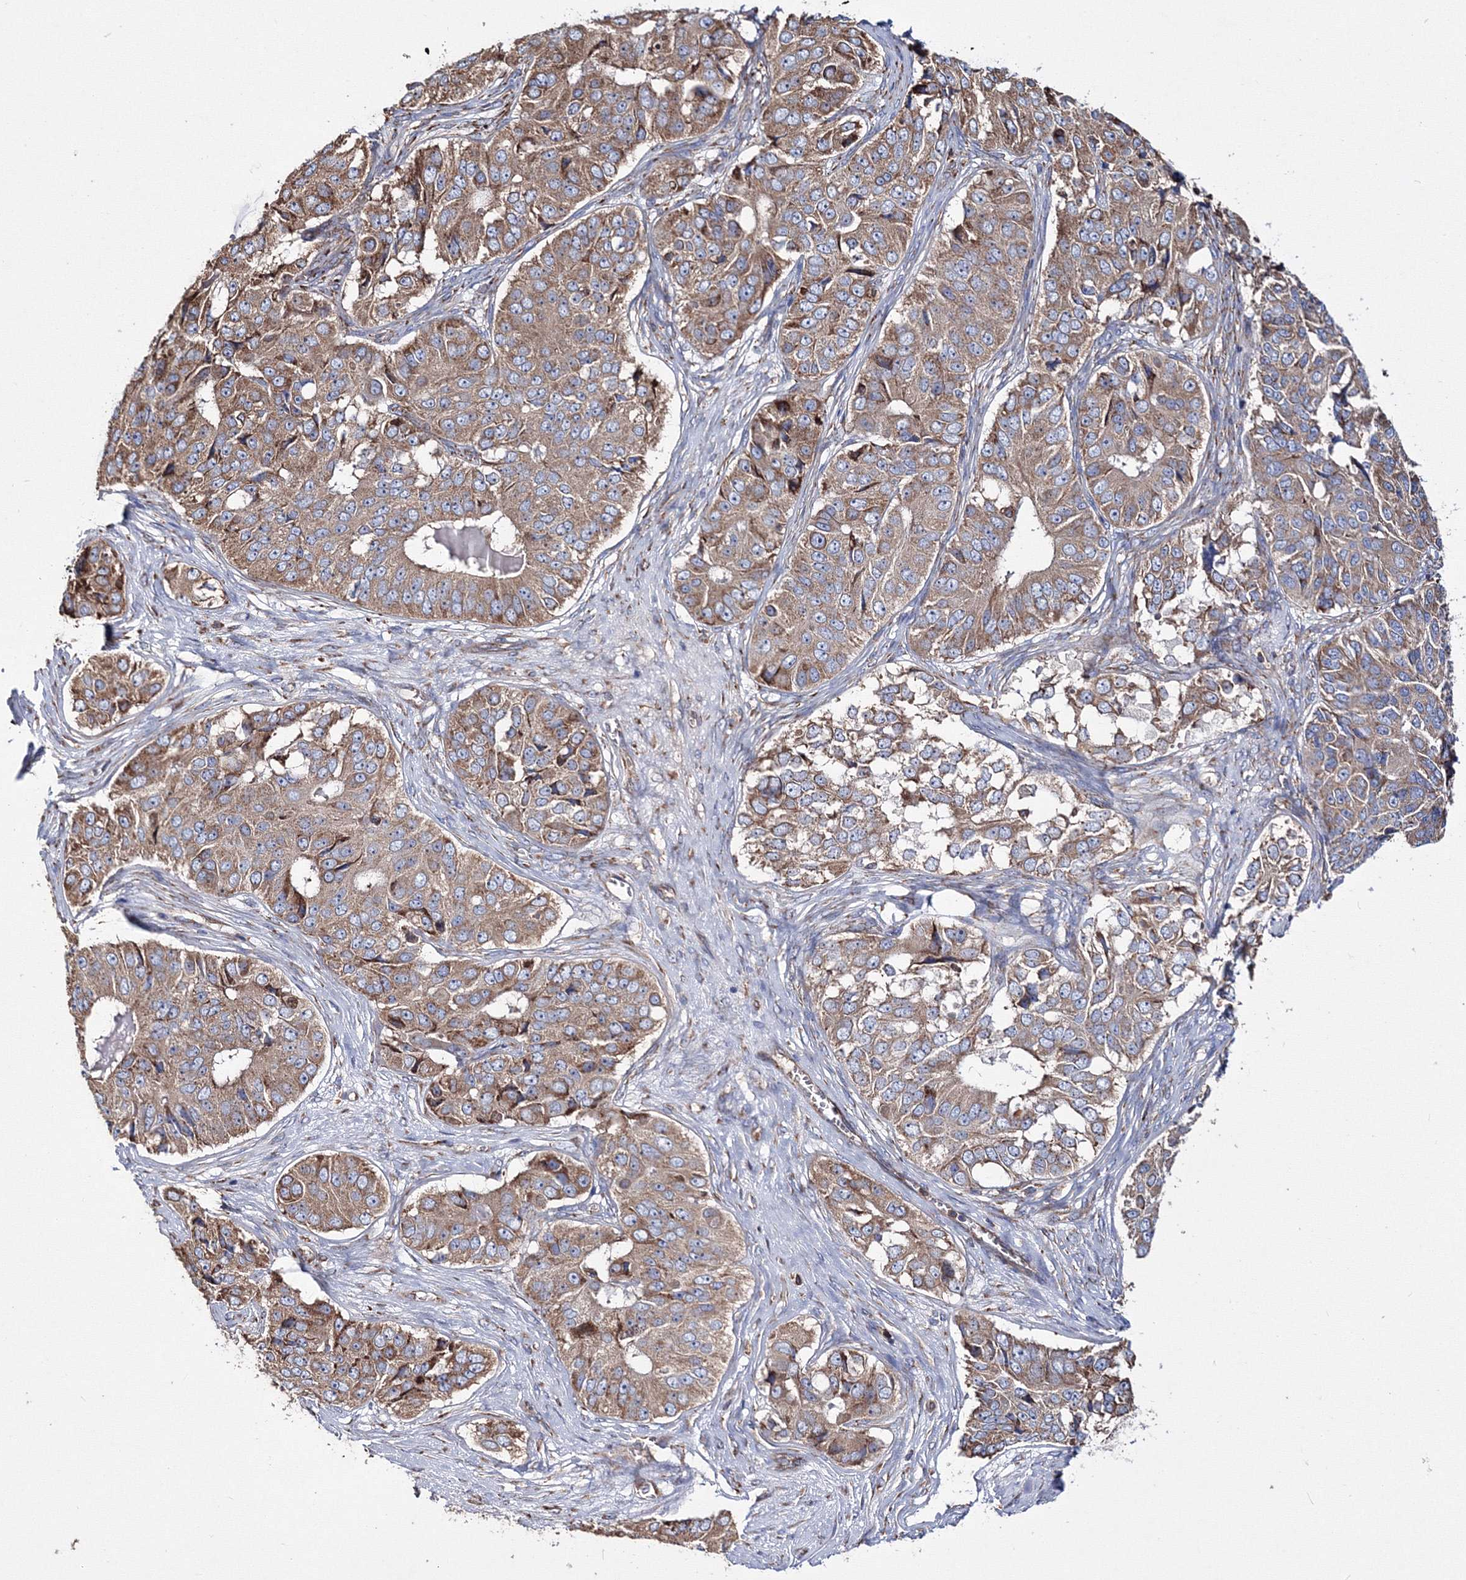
{"staining": {"intensity": "moderate", "quantity": ">75%", "location": "cytoplasmic/membranous"}, "tissue": "ovarian cancer", "cell_type": "Tumor cells", "image_type": "cancer", "snomed": [{"axis": "morphology", "description": "Carcinoma, endometroid"}, {"axis": "topography", "description": "Ovary"}], "caption": "Human ovarian cancer stained with a brown dye displays moderate cytoplasmic/membranous positive positivity in approximately >75% of tumor cells.", "gene": "VPS8", "patient": {"sex": "female", "age": 51}}